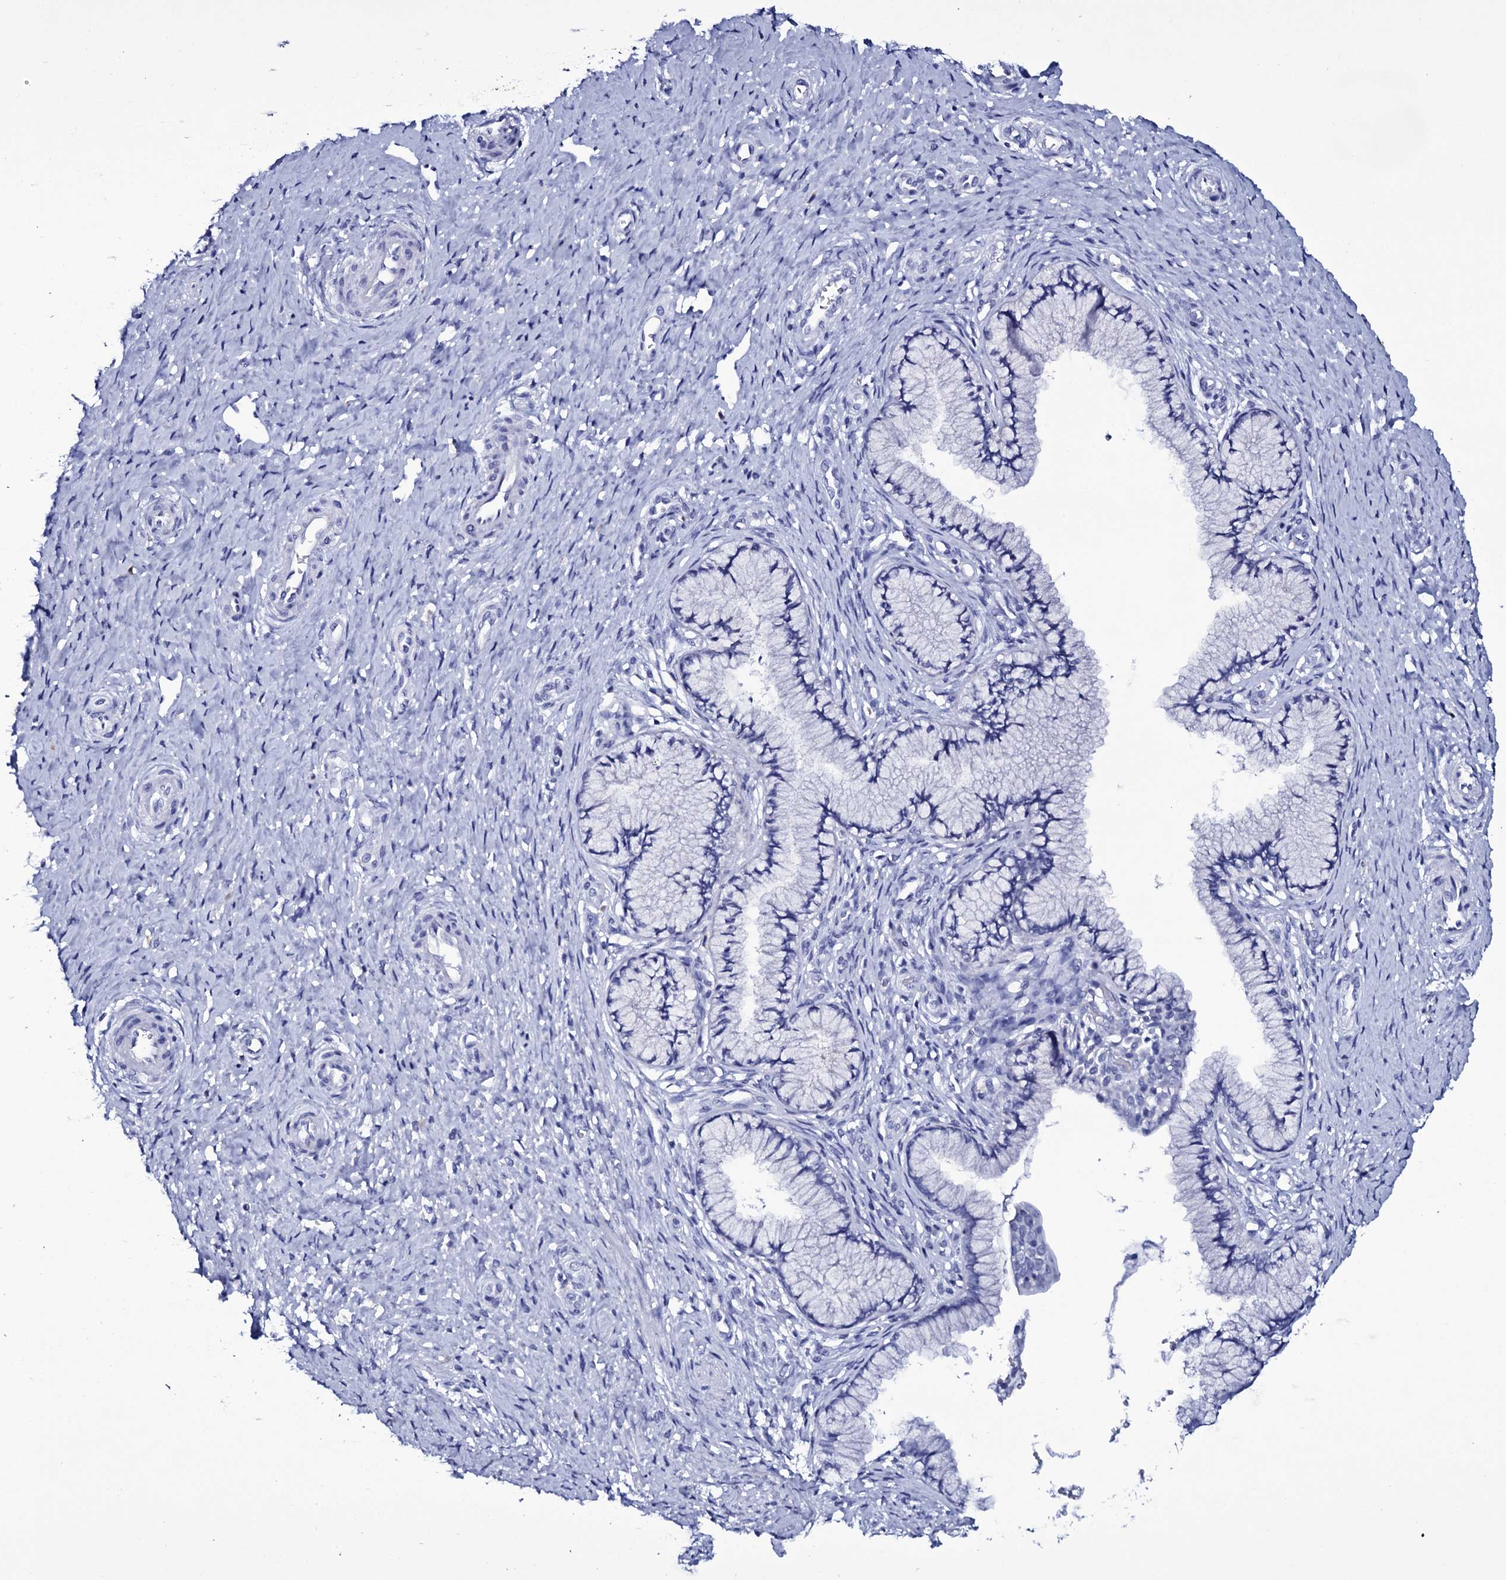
{"staining": {"intensity": "negative", "quantity": "none", "location": "none"}, "tissue": "cervix", "cell_type": "Glandular cells", "image_type": "normal", "snomed": [{"axis": "morphology", "description": "Normal tissue, NOS"}, {"axis": "topography", "description": "Cervix"}], "caption": "Cervix stained for a protein using immunohistochemistry (IHC) exhibits no staining glandular cells.", "gene": "ITPRID2", "patient": {"sex": "female", "age": 36}}